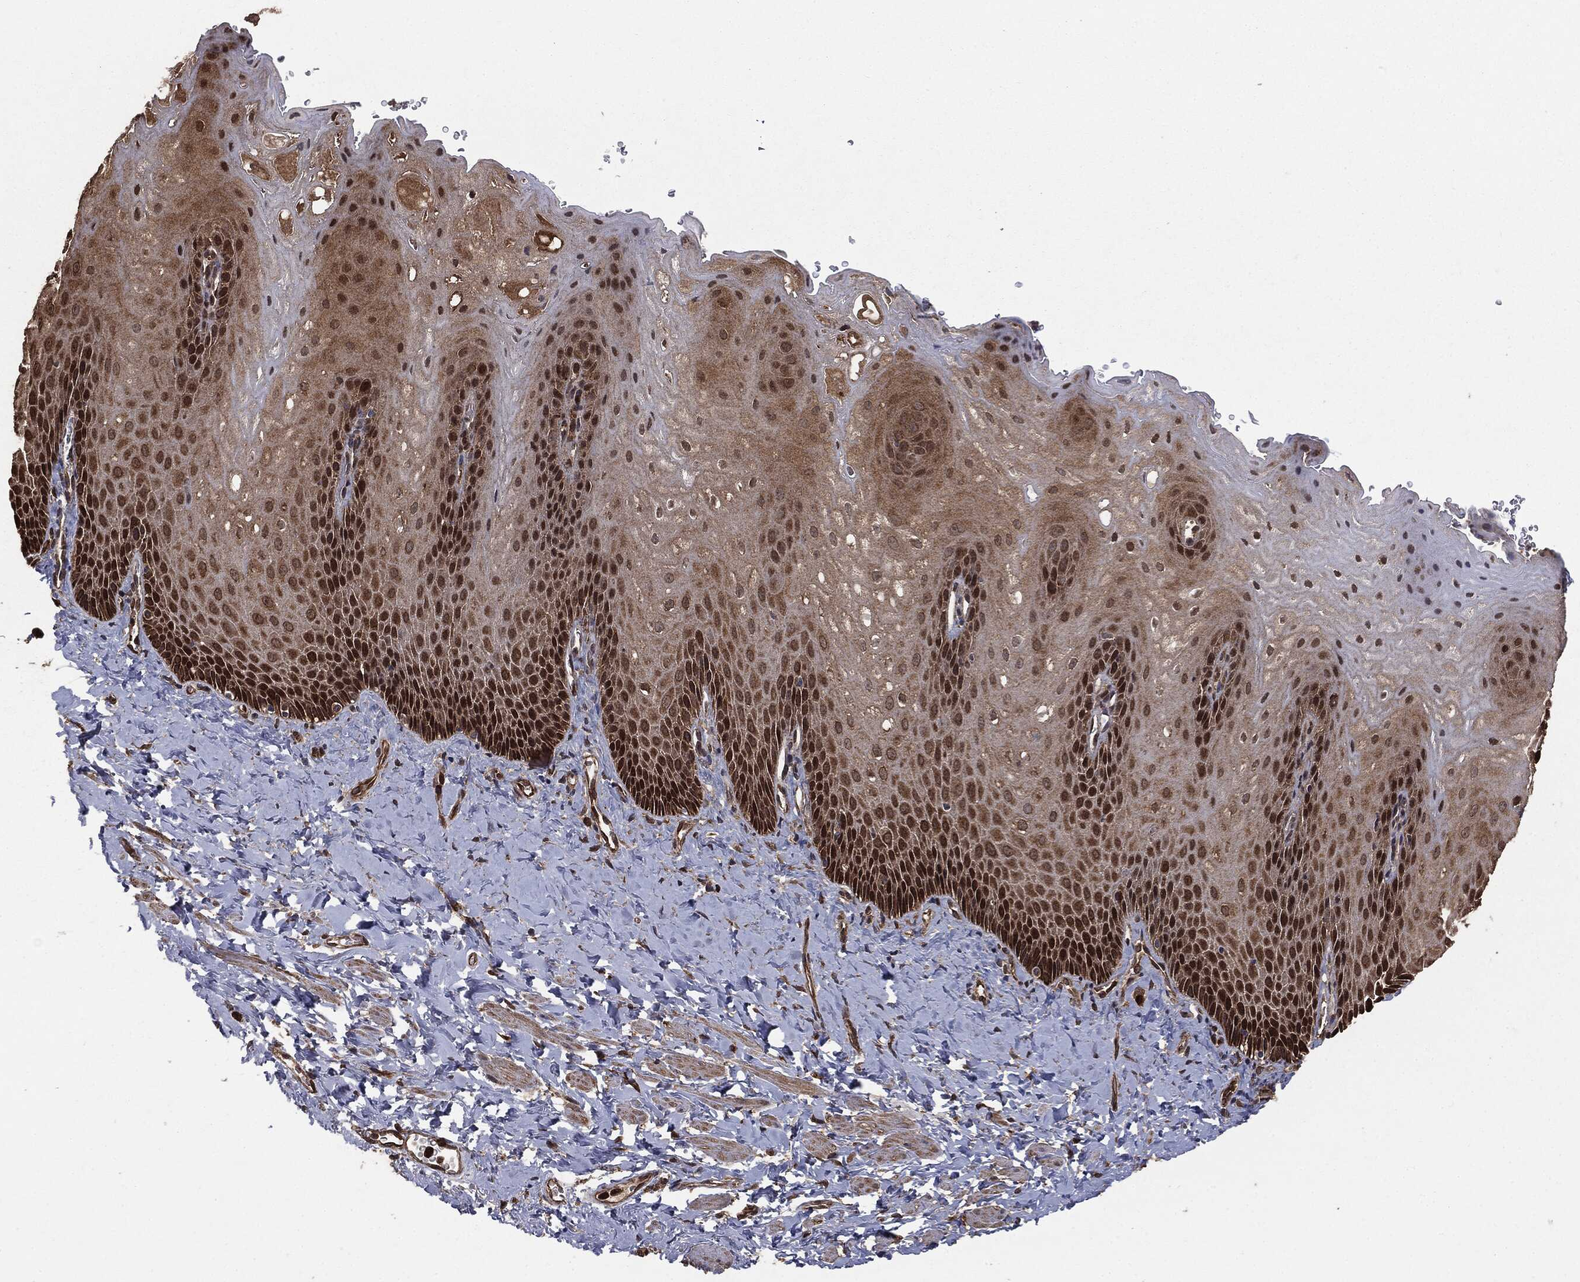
{"staining": {"intensity": "strong", "quantity": "25%-75%", "location": "cytoplasmic/membranous,nuclear"}, "tissue": "esophagus", "cell_type": "Squamous epithelial cells", "image_type": "normal", "snomed": [{"axis": "morphology", "description": "Normal tissue, NOS"}, {"axis": "topography", "description": "Esophagus"}], "caption": "IHC photomicrograph of normal esophagus: human esophagus stained using IHC displays high levels of strong protein expression localized specifically in the cytoplasmic/membranous,nuclear of squamous epithelial cells, appearing as a cytoplasmic/membranous,nuclear brown color.", "gene": "NME1", "patient": {"sex": "male", "age": 64}}